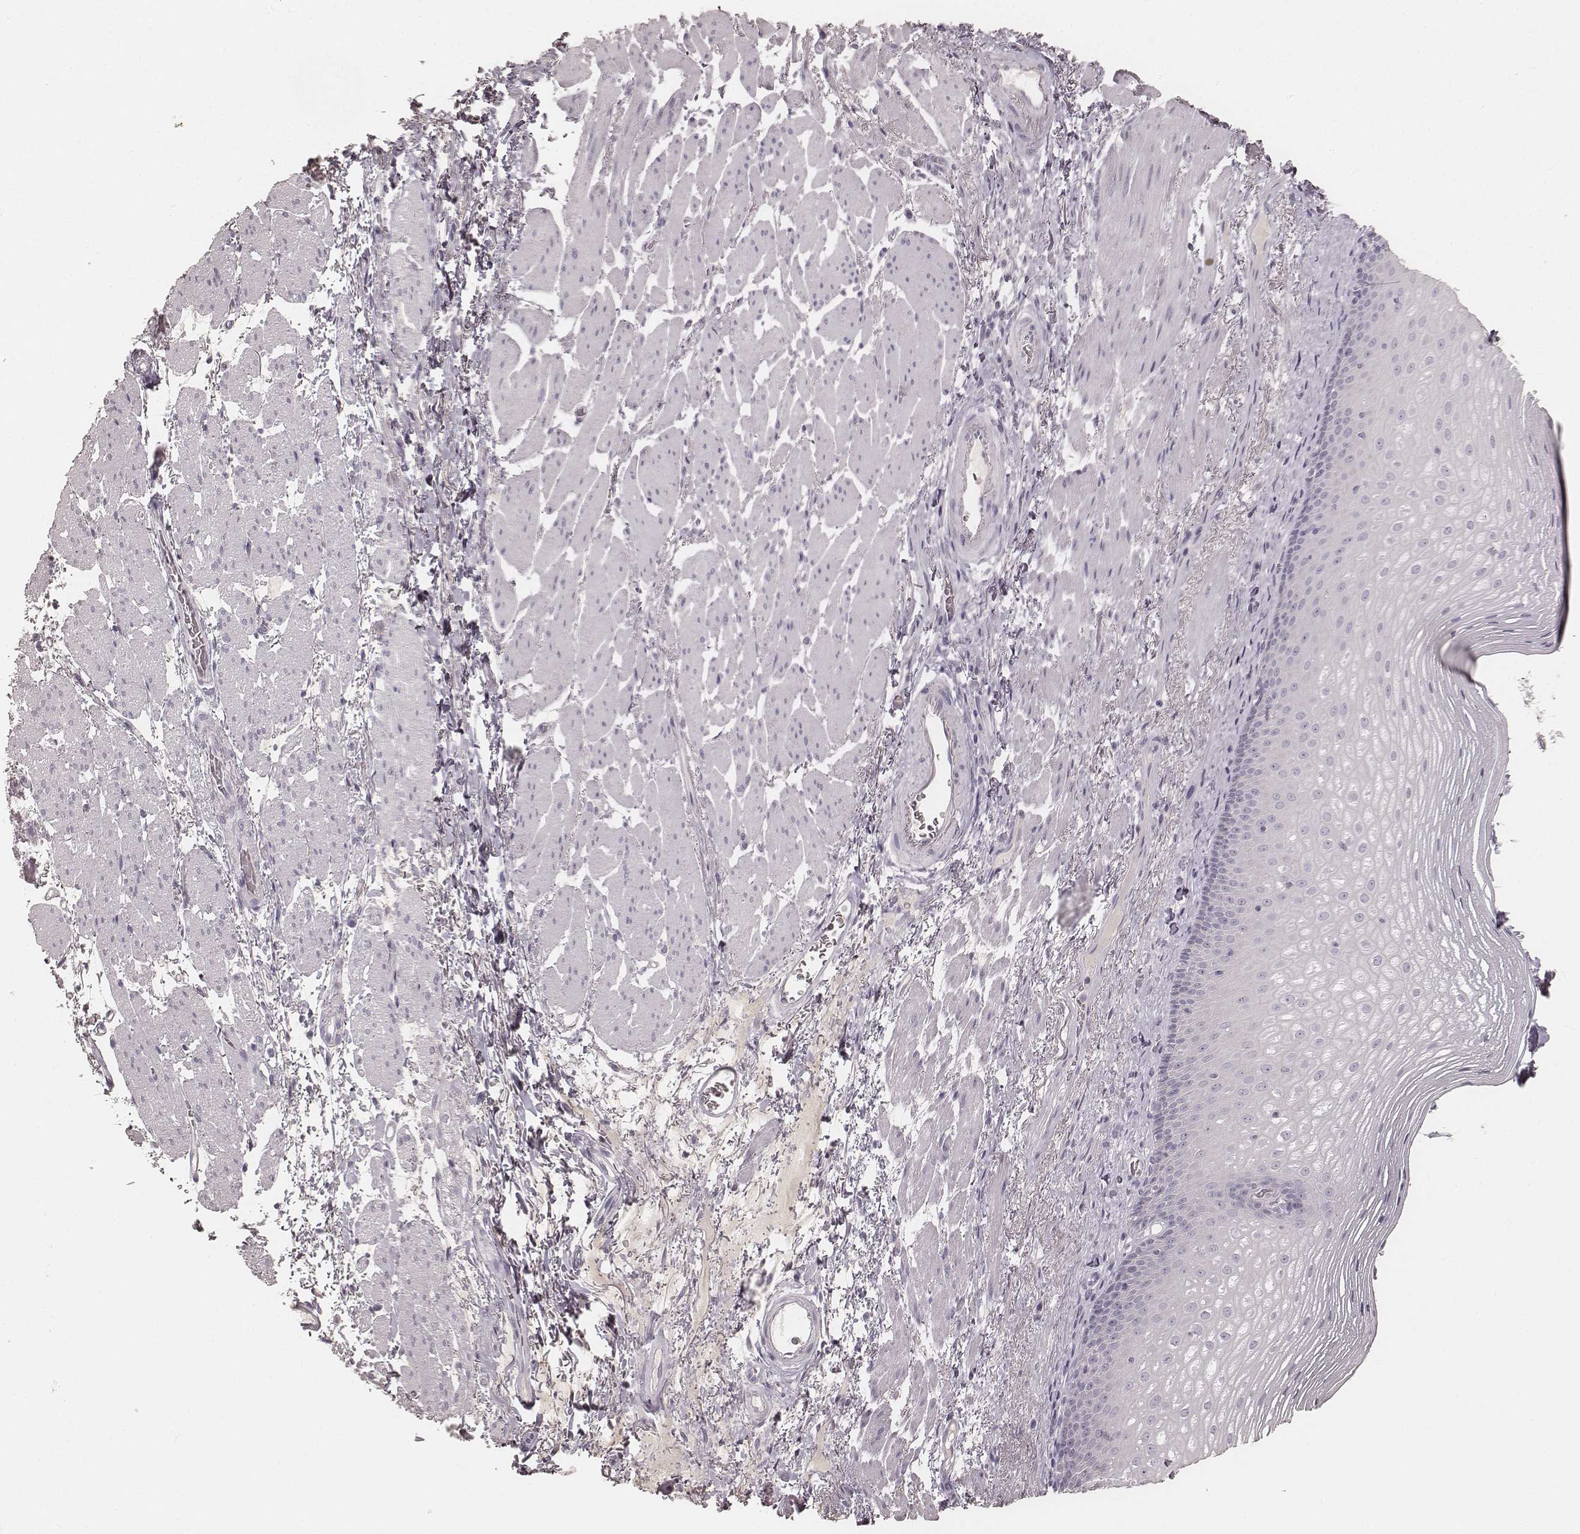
{"staining": {"intensity": "negative", "quantity": "none", "location": "none"}, "tissue": "esophagus", "cell_type": "Squamous epithelial cells", "image_type": "normal", "snomed": [{"axis": "morphology", "description": "Normal tissue, NOS"}, {"axis": "topography", "description": "Esophagus"}], "caption": "Protein analysis of normal esophagus reveals no significant expression in squamous epithelial cells.", "gene": "KRT31", "patient": {"sex": "male", "age": 76}}